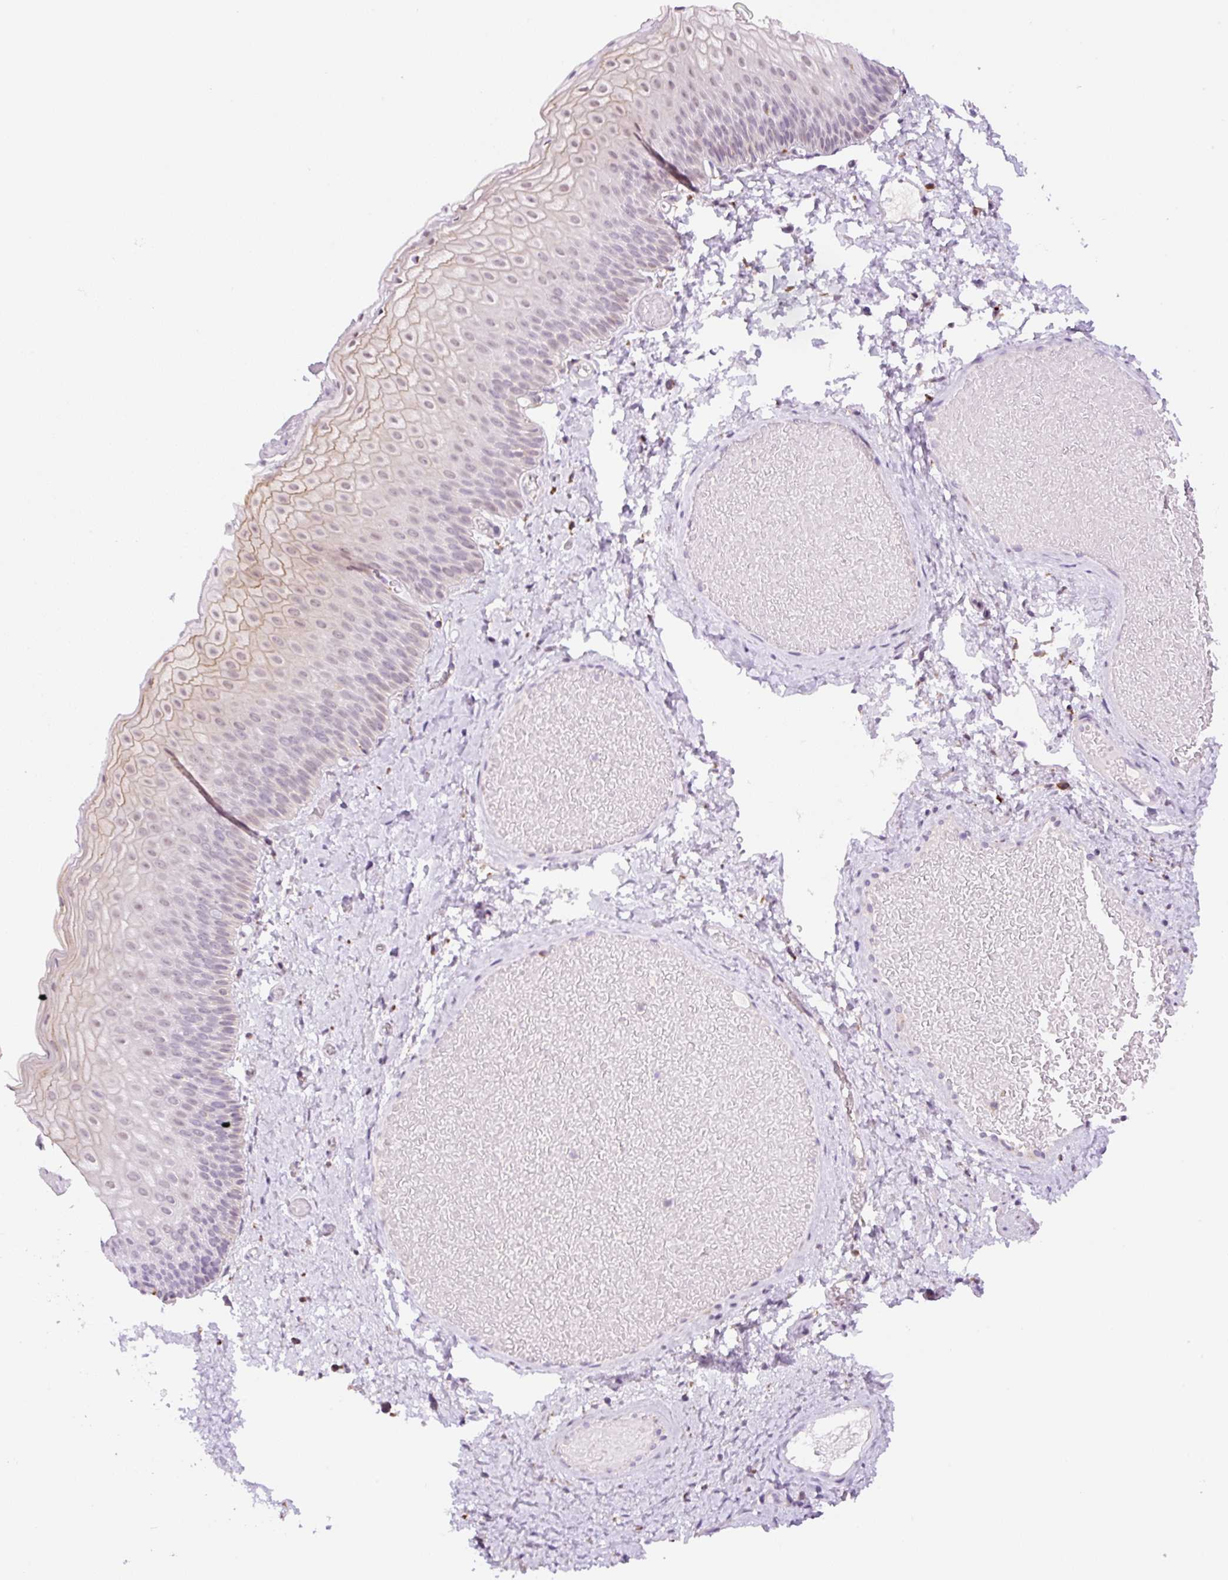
{"staining": {"intensity": "weak", "quantity": "<25%", "location": "cytoplasmic/membranous"}, "tissue": "skin", "cell_type": "Epidermal cells", "image_type": "normal", "snomed": [{"axis": "morphology", "description": "Normal tissue, NOS"}, {"axis": "topography", "description": "Anal"}], "caption": "Immunohistochemistry (IHC) histopathology image of normal skin: skin stained with DAB (3,3'-diaminobenzidine) displays no significant protein expression in epidermal cells.", "gene": "CEBPZOS", "patient": {"sex": "female", "age": 40}}